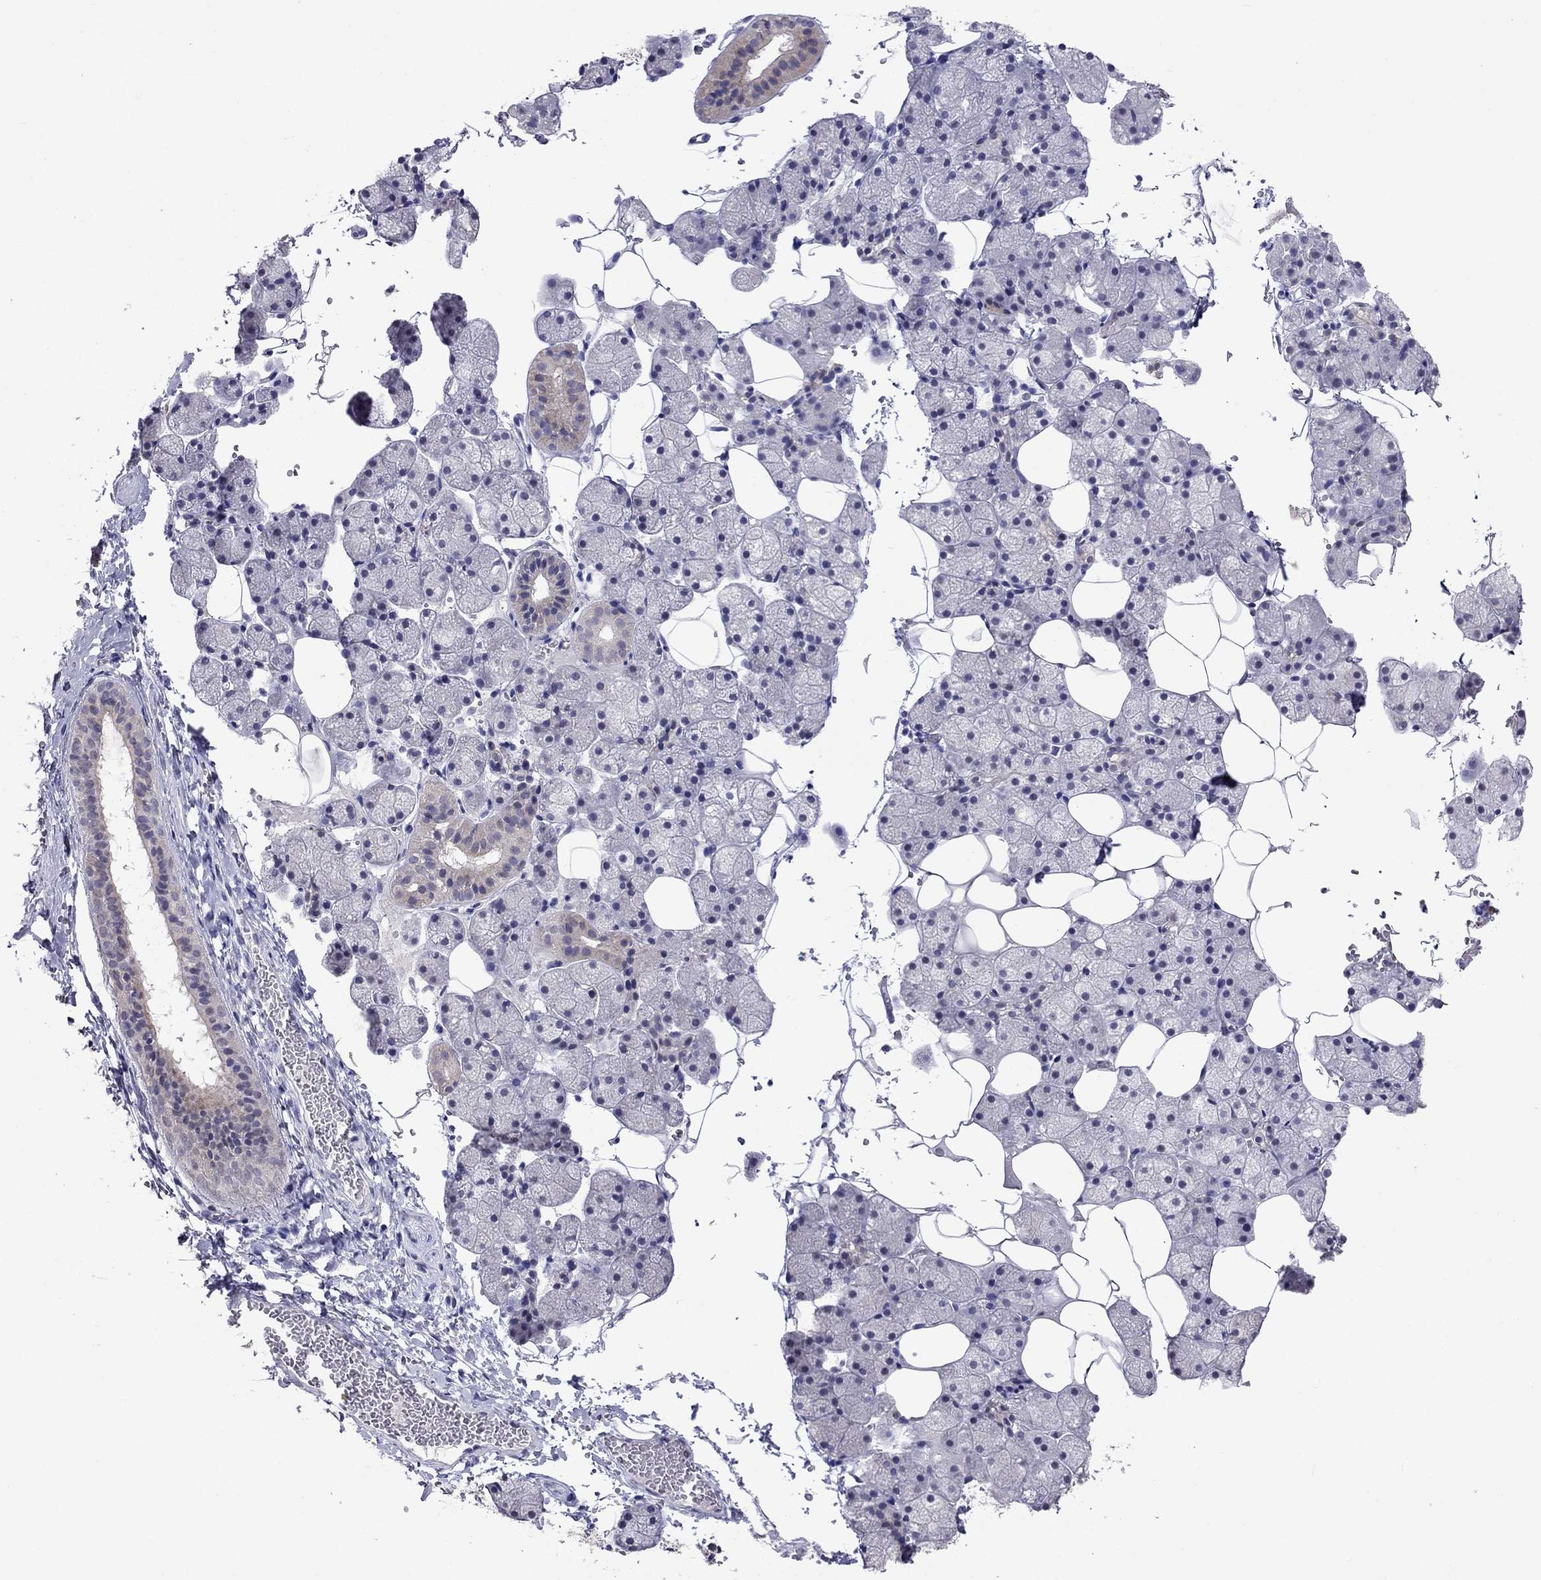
{"staining": {"intensity": "weak", "quantity": "<25%", "location": "cytoplasmic/membranous"}, "tissue": "salivary gland", "cell_type": "Glandular cells", "image_type": "normal", "snomed": [{"axis": "morphology", "description": "Normal tissue, NOS"}, {"axis": "topography", "description": "Salivary gland"}], "caption": "An IHC photomicrograph of benign salivary gland is shown. There is no staining in glandular cells of salivary gland.", "gene": "MYO3B", "patient": {"sex": "male", "age": 38}}